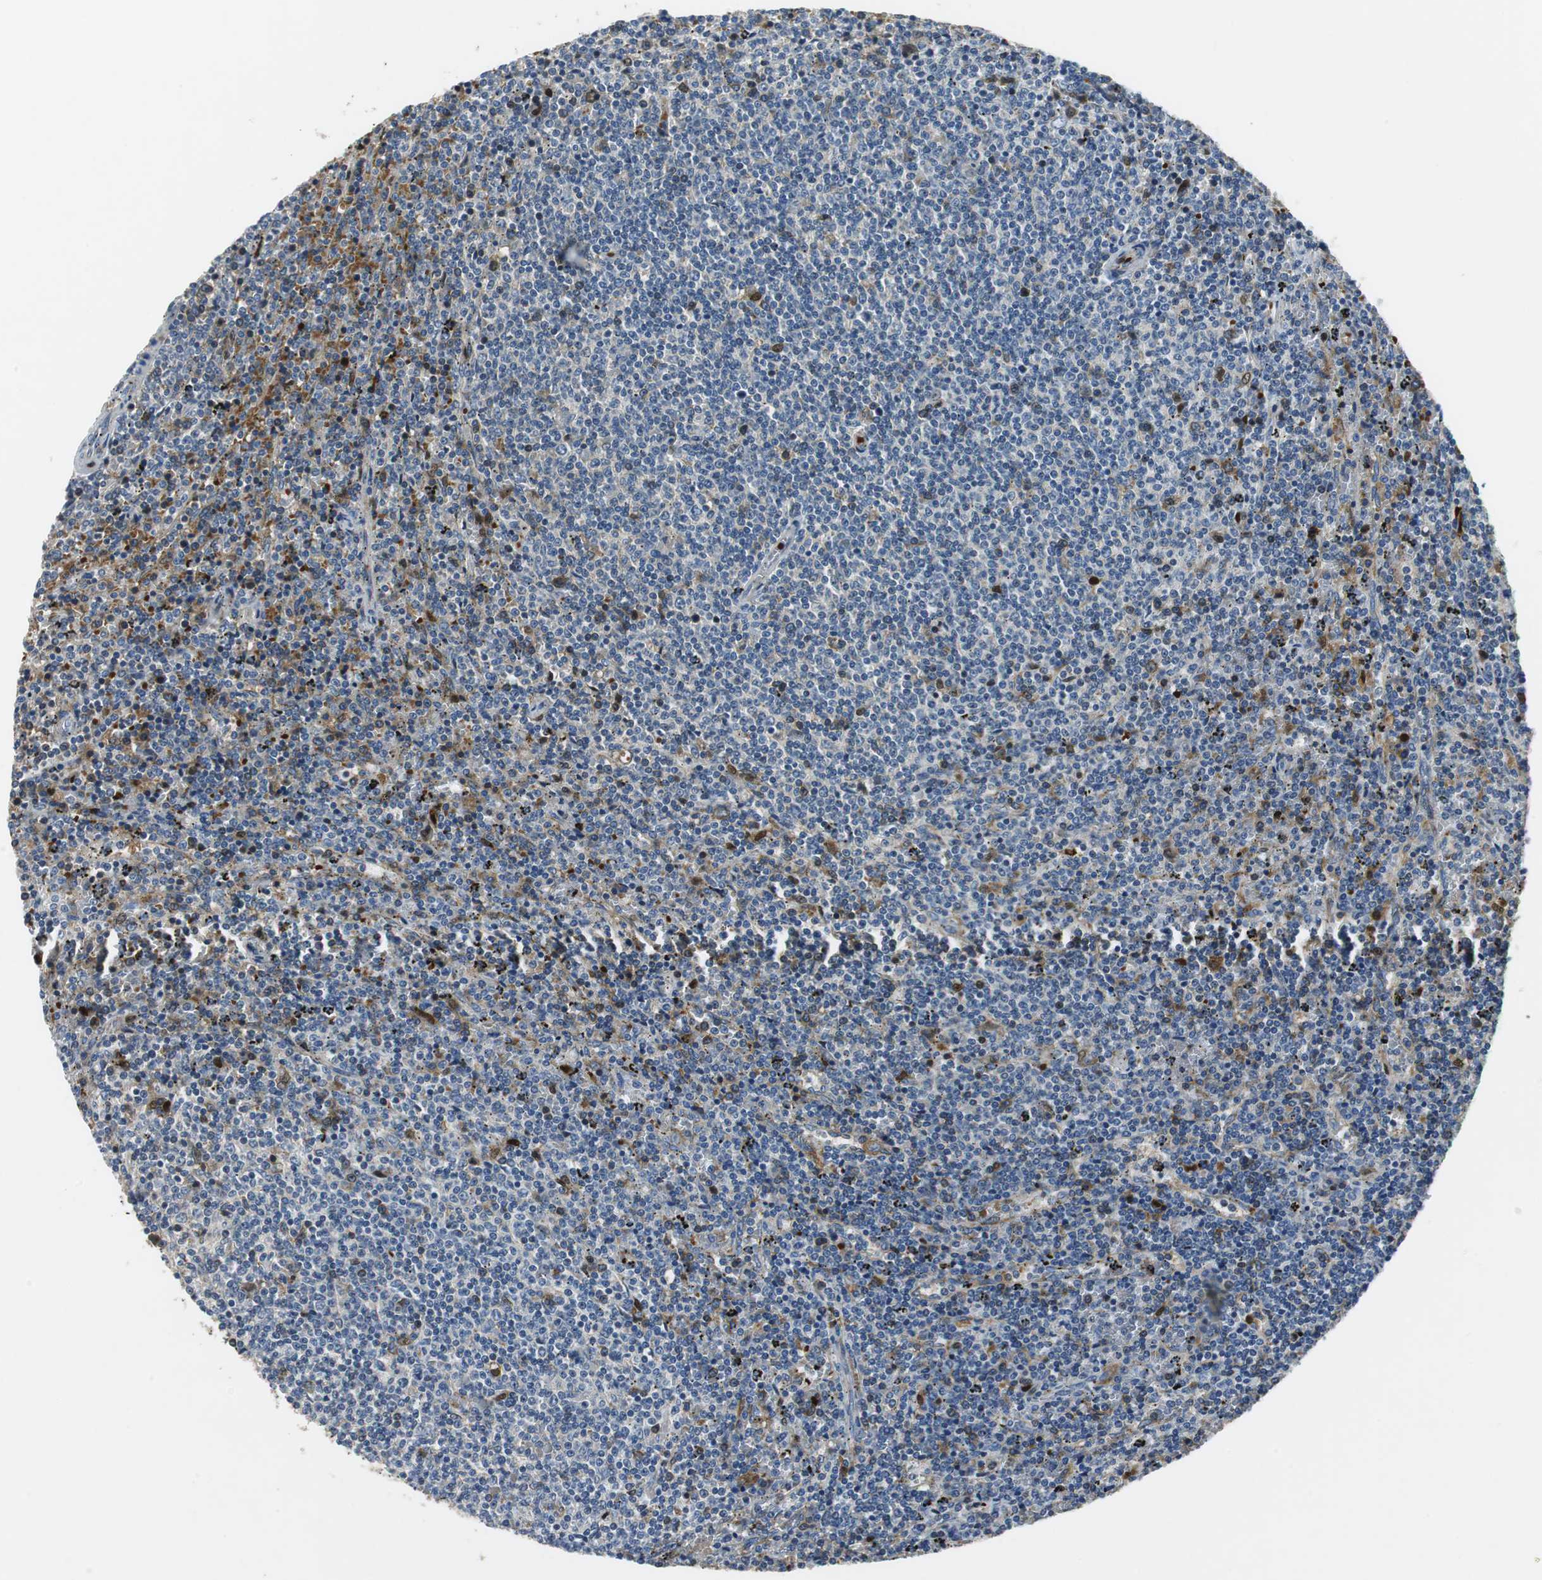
{"staining": {"intensity": "moderate", "quantity": "<25%", "location": "cytoplasmic/membranous,nuclear"}, "tissue": "lymphoma", "cell_type": "Tumor cells", "image_type": "cancer", "snomed": [{"axis": "morphology", "description": "Malignant lymphoma, non-Hodgkin's type, Low grade"}, {"axis": "topography", "description": "Spleen"}], "caption": "Lymphoma tissue displays moderate cytoplasmic/membranous and nuclear staining in approximately <25% of tumor cells, visualized by immunohistochemistry.", "gene": "ORM1", "patient": {"sex": "female", "age": 50}}